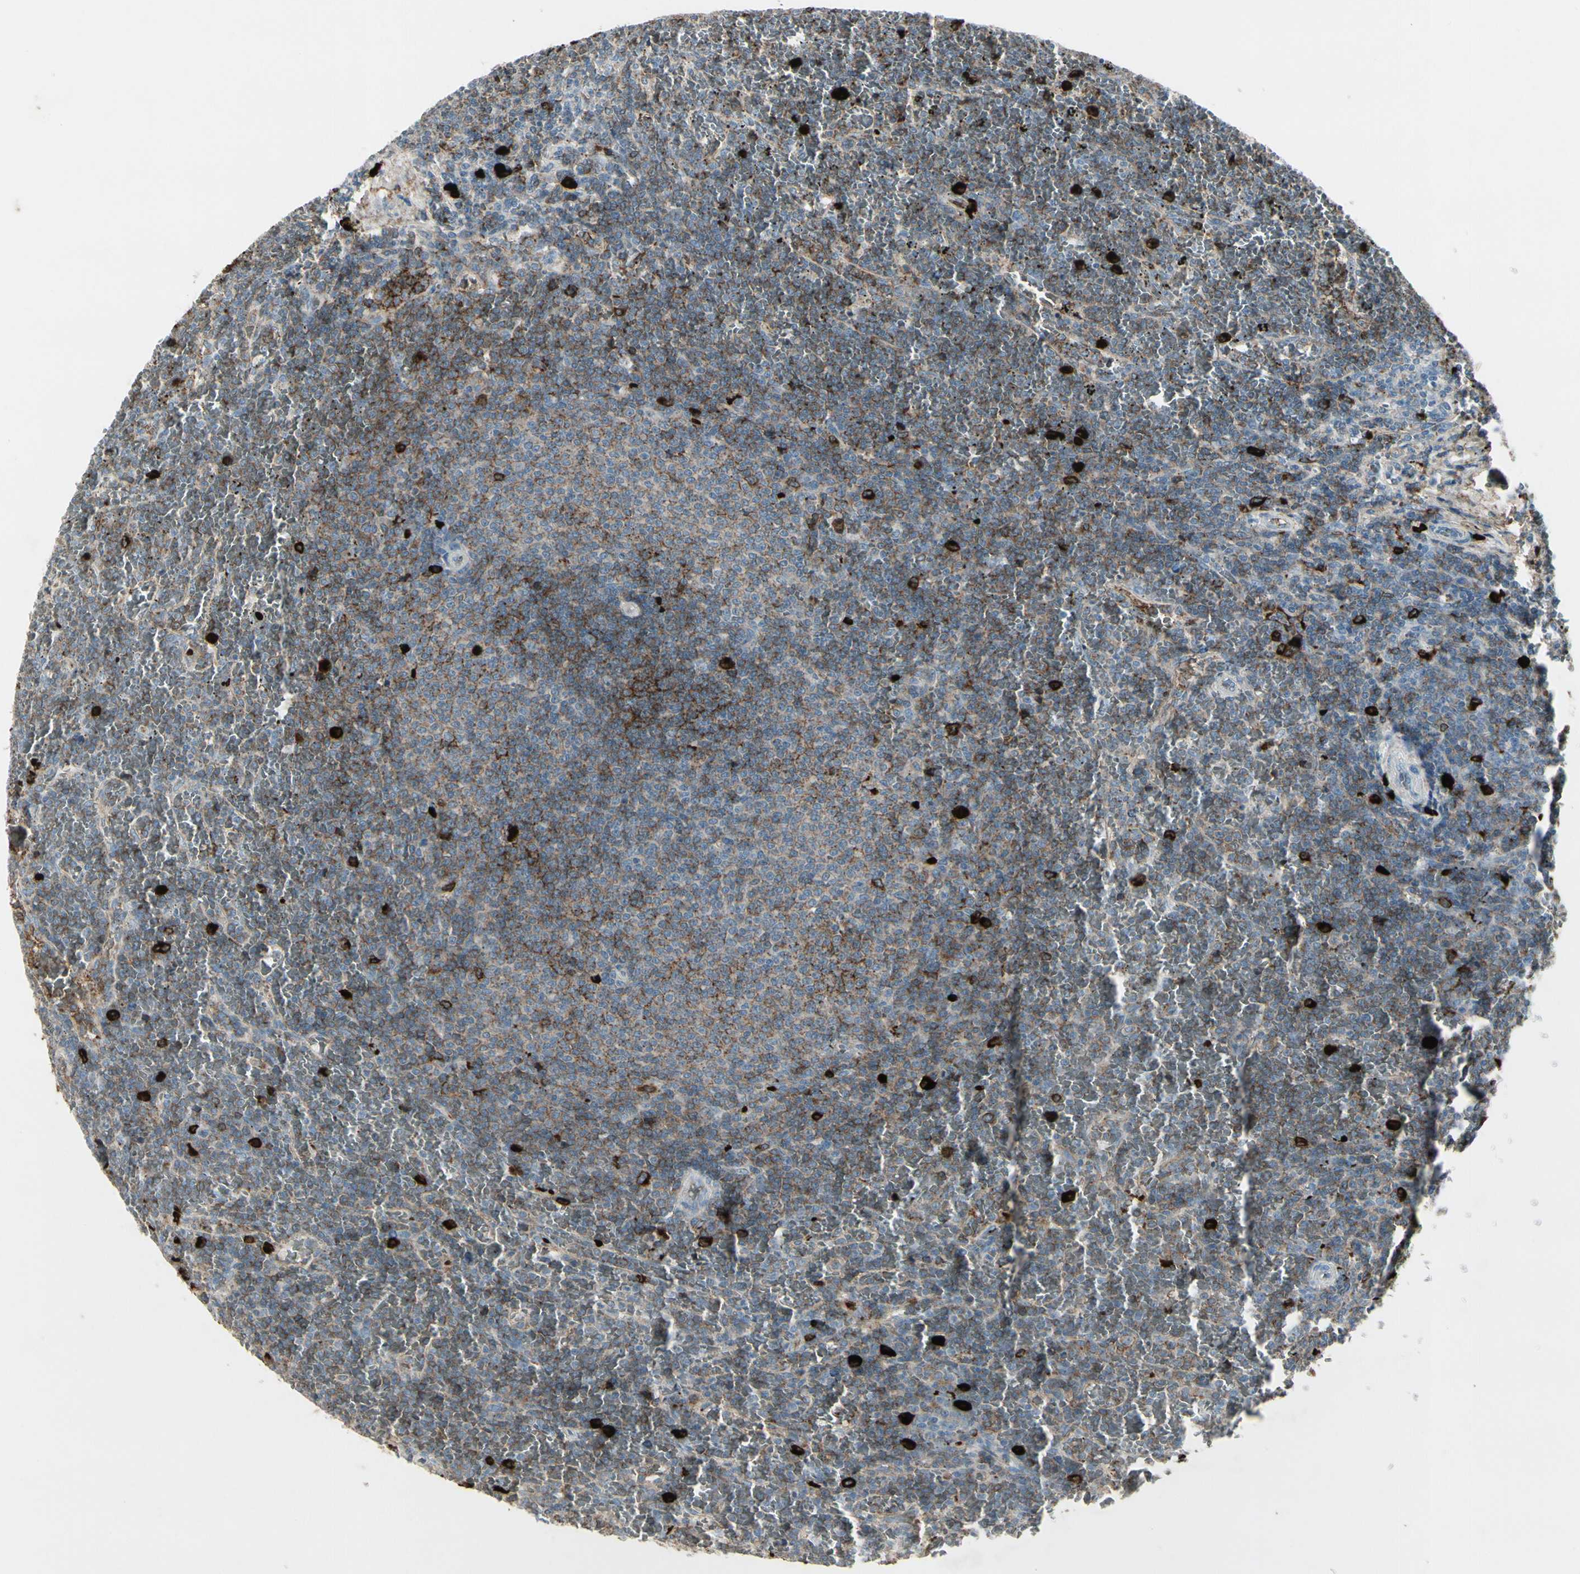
{"staining": {"intensity": "moderate", "quantity": "25%-75%", "location": "cytoplasmic/membranous"}, "tissue": "lymphoma", "cell_type": "Tumor cells", "image_type": "cancer", "snomed": [{"axis": "morphology", "description": "Malignant lymphoma, non-Hodgkin's type, Low grade"}, {"axis": "topography", "description": "Spleen"}], "caption": "Brown immunohistochemical staining in lymphoma shows moderate cytoplasmic/membranous expression in about 25%-75% of tumor cells.", "gene": "IGHM", "patient": {"sex": "female", "age": 77}}